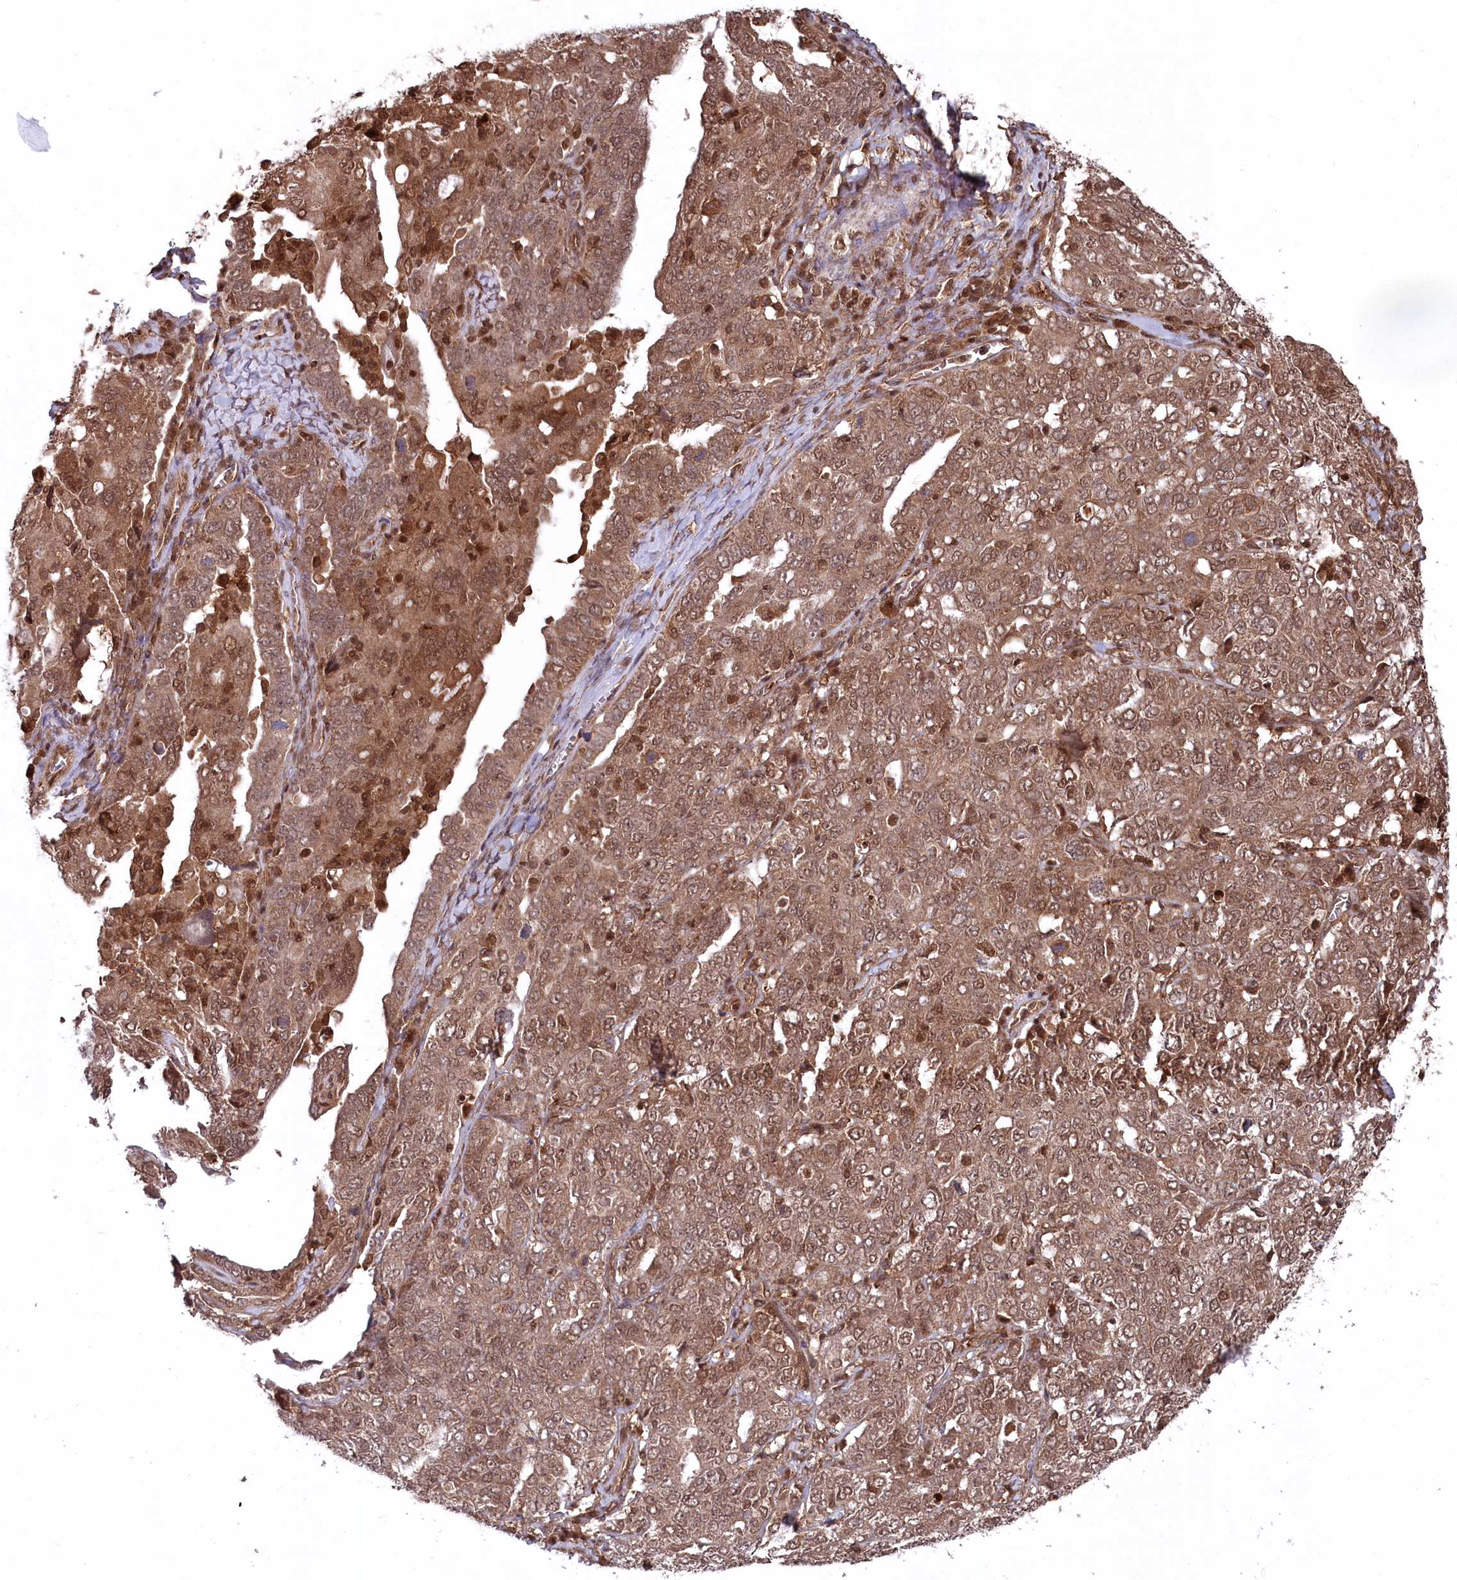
{"staining": {"intensity": "moderate", "quantity": ">75%", "location": "cytoplasmic/membranous,nuclear"}, "tissue": "ovarian cancer", "cell_type": "Tumor cells", "image_type": "cancer", "snomed": [{"axis": "morphology", "description": "Carcinoma, endometroid"}, {"axis": "topography", "description": "Ovary"}], "caption": "Immunohistochemistry (IHC) of ovarian cancer demonstrates medium levels of moderate cytoplasmic/membranous and nuclear positivity in about >75% of tumor cells.", "gene": "PSMA1", "patient": {"sex": "female", "age": 62}}